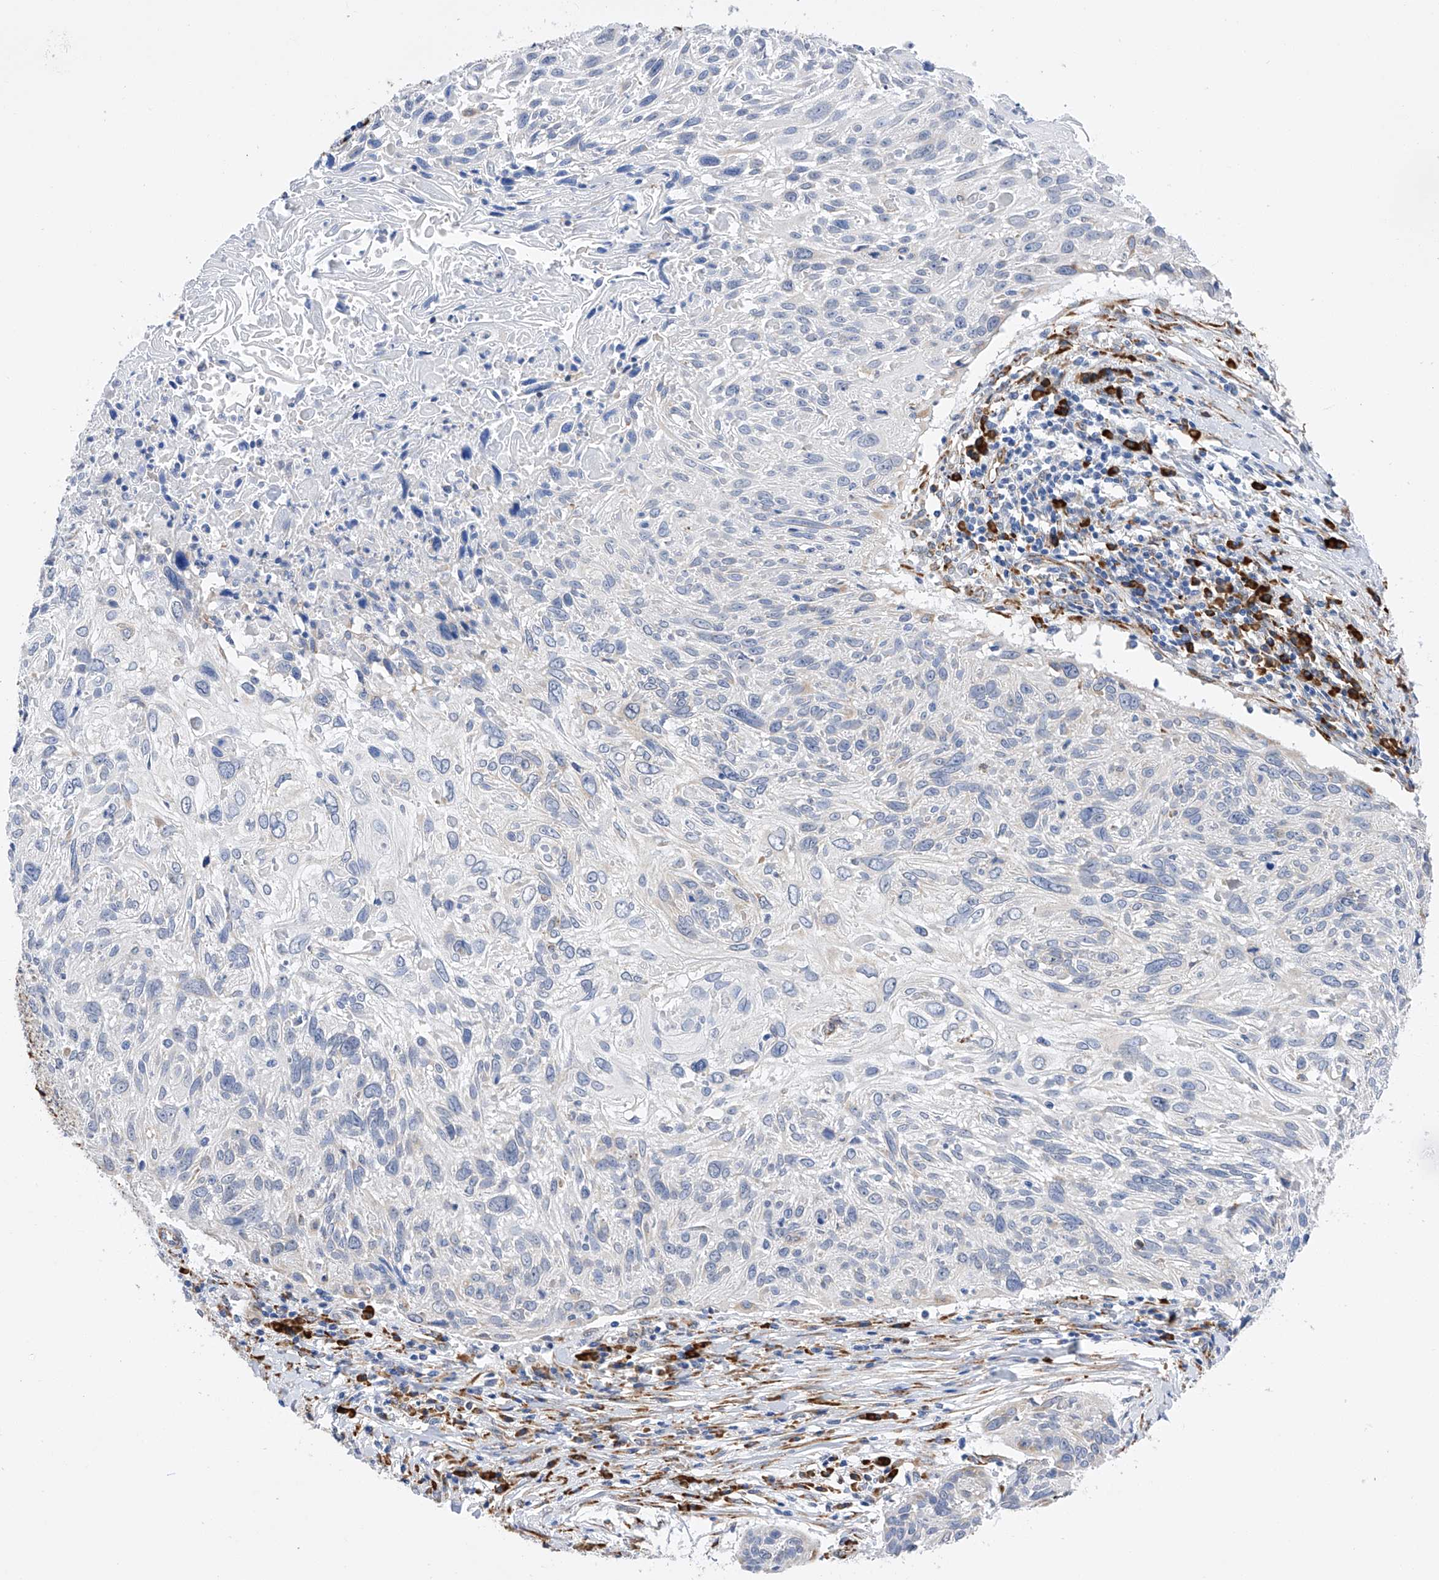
{"staining": {"intensity": "negative", "quantity": "none", "location": "none"}, "tissue": "cervical cancer", "cell_type": "Tumor cells", "image_type": "cancer", "snomed": [{"axis": "morphology", "description": "Squamous cell carcinoma, NOS"}, {"axis": "topography", "description": "Cervix"}], "caption": "Immunohistochemistry photomicrograph of squamous cell carcinoma (cervical) stained for a protein (brown), which shows no staining in tumor cells.", "gene": "PDIA5", "patient": {"sex": "female", "age": 51}}